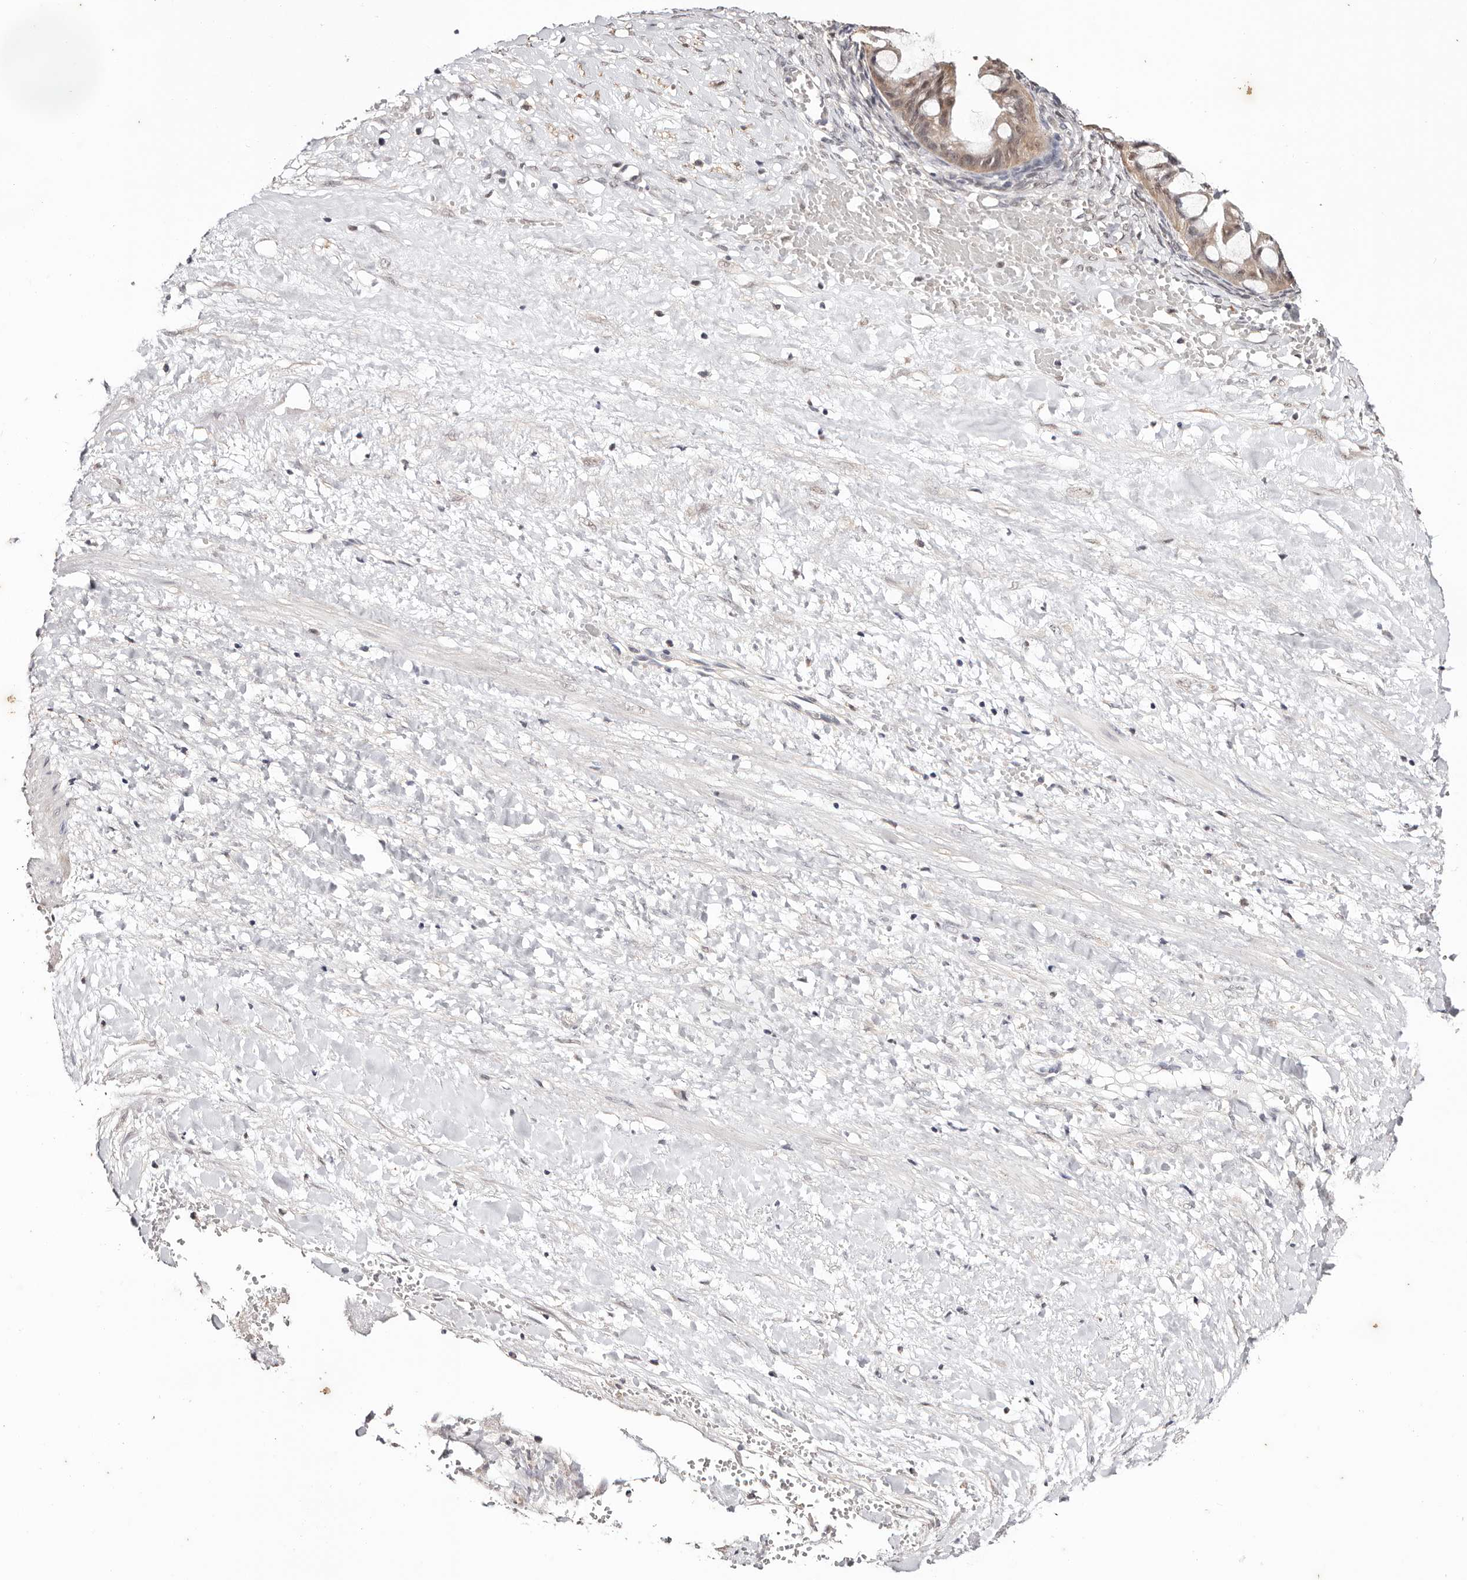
{"staining": {"intensity": "weak", "quantity": ">75%", "location": "cytoplasmic/membranous"}, "tissue": "ovarian cancer", "cell_type": "Tumor cells", "image_type": "cancer", "snomed": [{"axis": "morphology", "description": "Cystadenocarcinoma, mucinous, NOS"}, {"axis": "topography", "description": "Ovary"}], "caption": "Mucinous cystadenocarcinoma (ovarian) stained with DAB (3,3'-diaminobenzidine) IHC shows low levels of weak cytoplasmic/membranous positivity in about >75% of tumor cells. (brown staining indicates protein expression, while blue staining denotes nuclei).", "gene": "TYW3", "patient": {"sex": "female", "age": 73}}